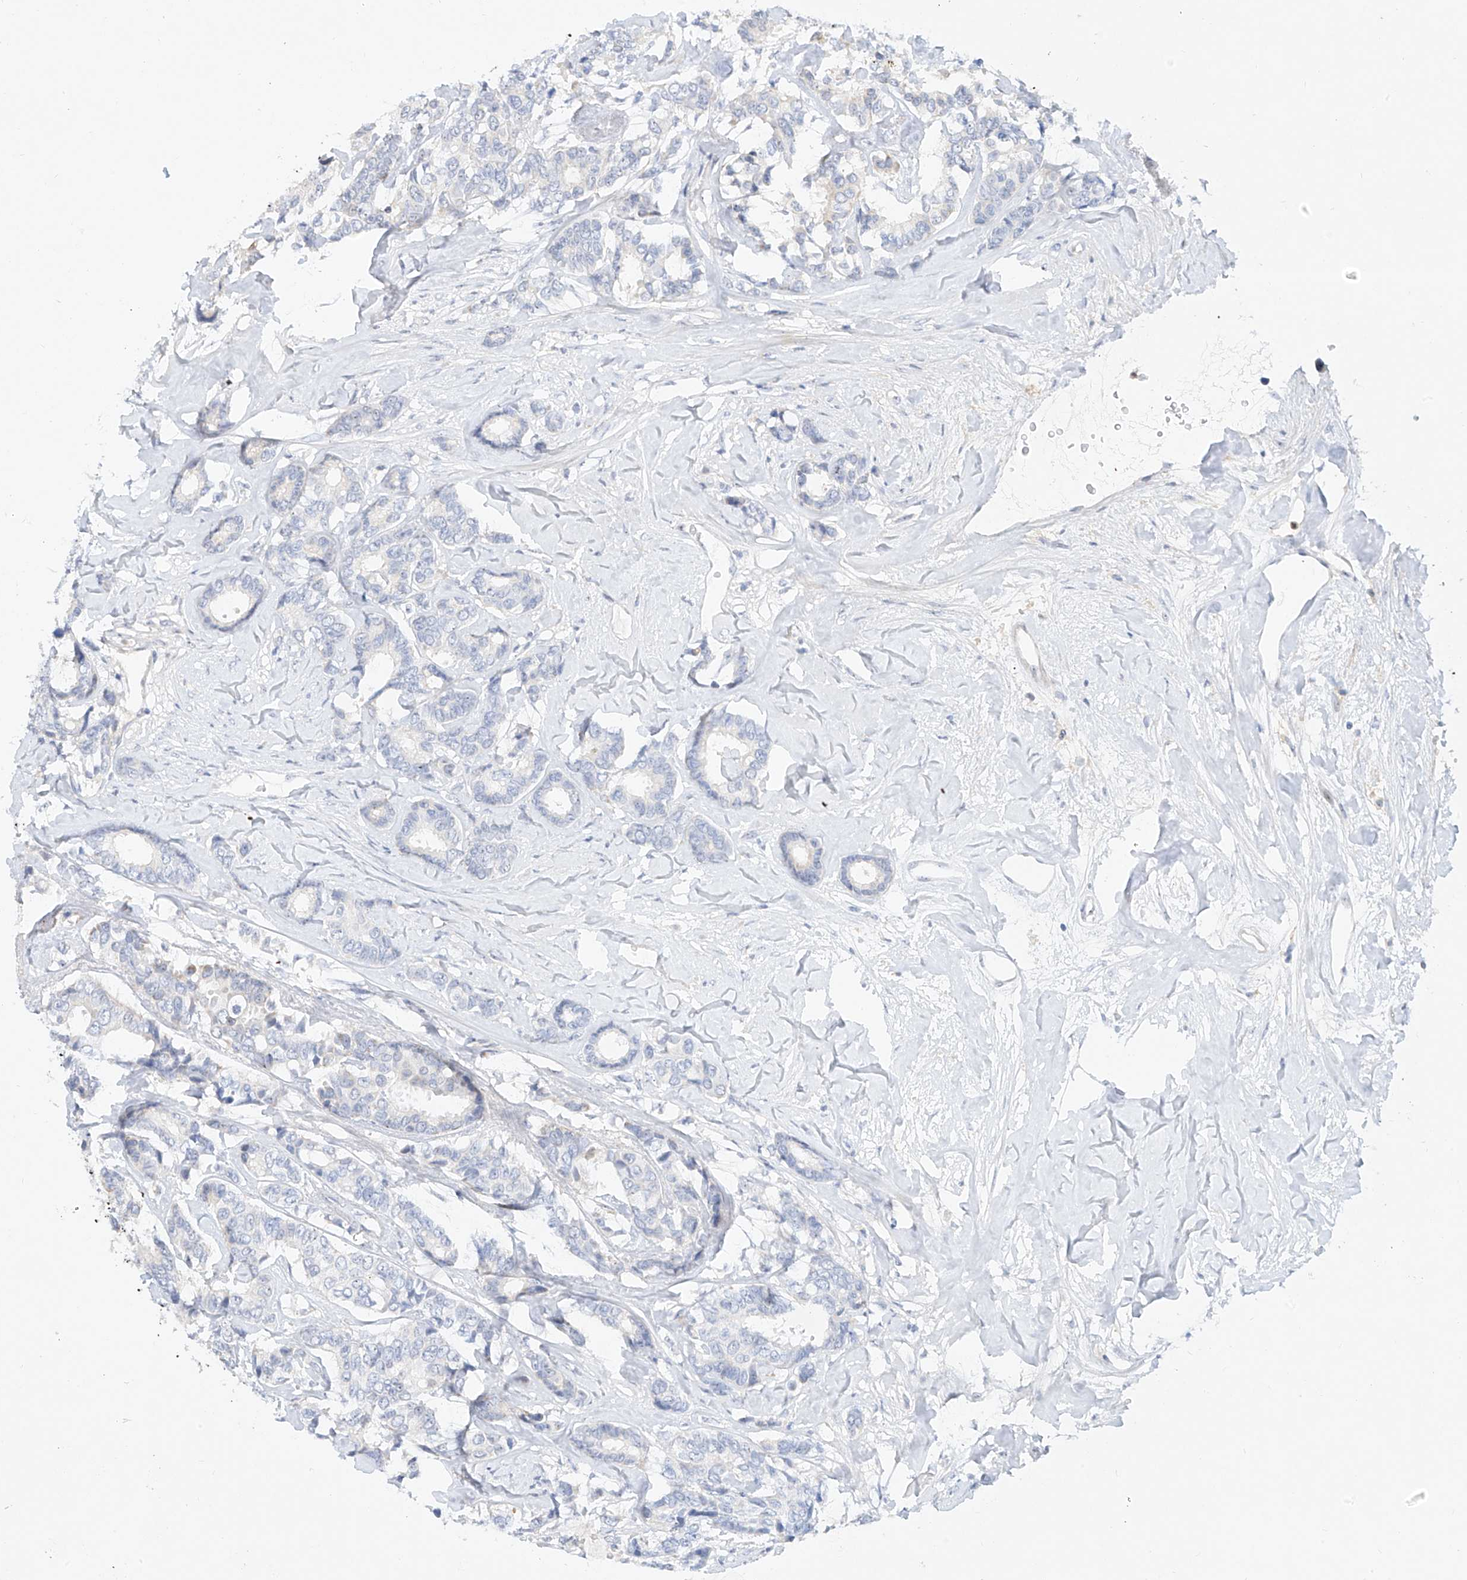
{"staining": {"intensity": "negative", "quantity": "none", "location": "none"}, "tissue": "breast cancer", "cell_type": "Tumor cells", "image_type": "cancer", "snomed": [{"axis": "morphology", "description": "Duct carcinoma"}, {"axis": "topography", "description": "Breast"}], "caption": "Immunohistochemistry (IHC) photomicrograph of breast cancer stained for a protein (brown), which displays no expression in tumor cells. (IHC, brightfield microscopy, high magnification).", "gene": "SNU13", "patient": {"sex": "female", "age": 87}}